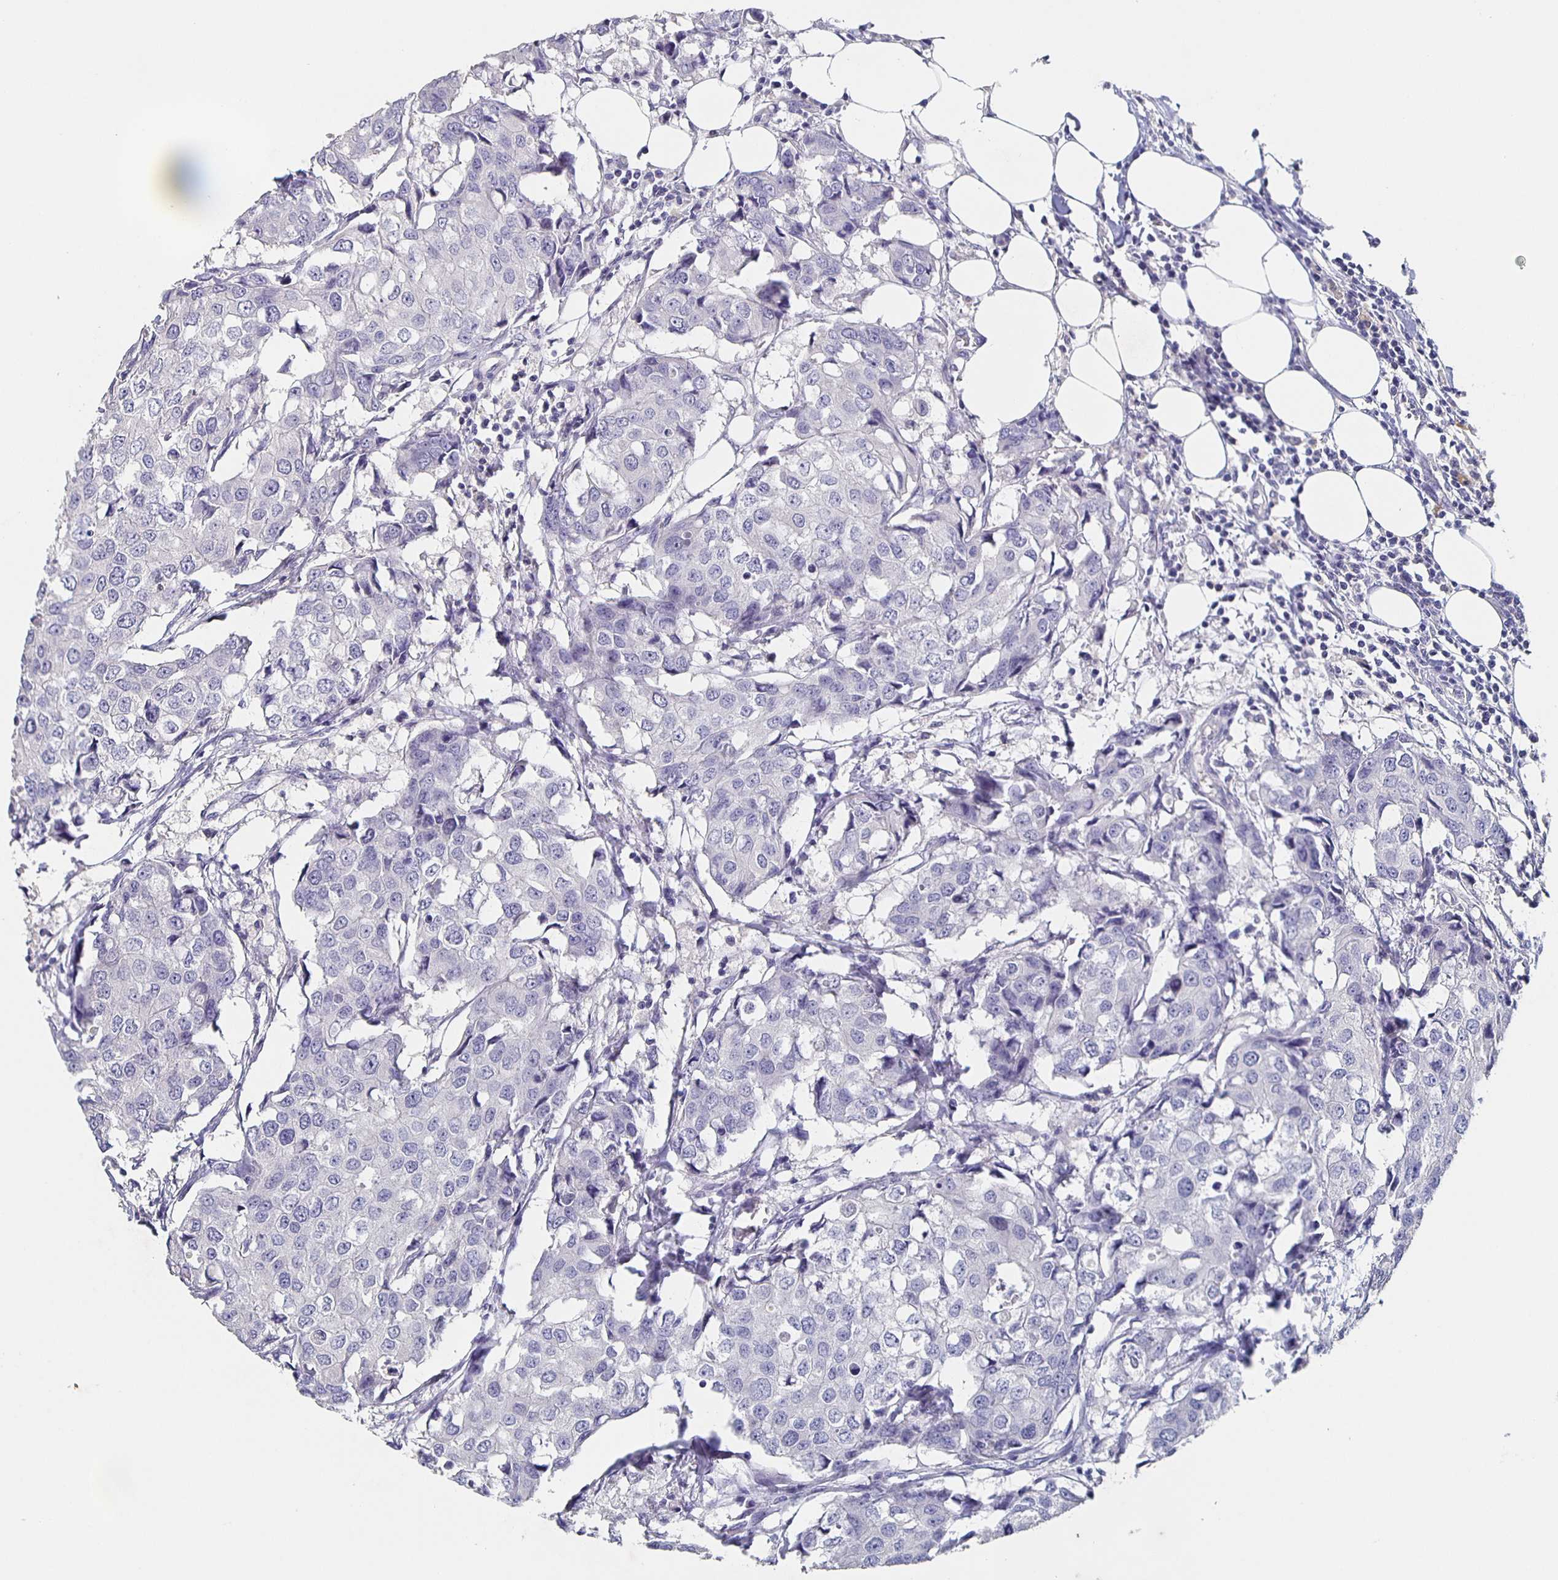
{"staining": {"intensity": "negative", "quantity": "none", "location": "none"}, "tissue": "breast cancer", "cell_type": "Tumor cells", "image_type": "cancer", "snomed": [{"axis": "morphology", "description": "Duct carcinoma"}, {"axis": "topography", "description": "Breast"}], "caption": "High magnification brightfield microscopy of breast invasive ductal carcinoma stained with DAB (3,3'-diaminobenzidine) (brown) and counterstained with hematoxylin (blue): tumor cells show no significant staining.", "gene": "CACNA2D2", "patient": {"sex": "female", "age": 27}}